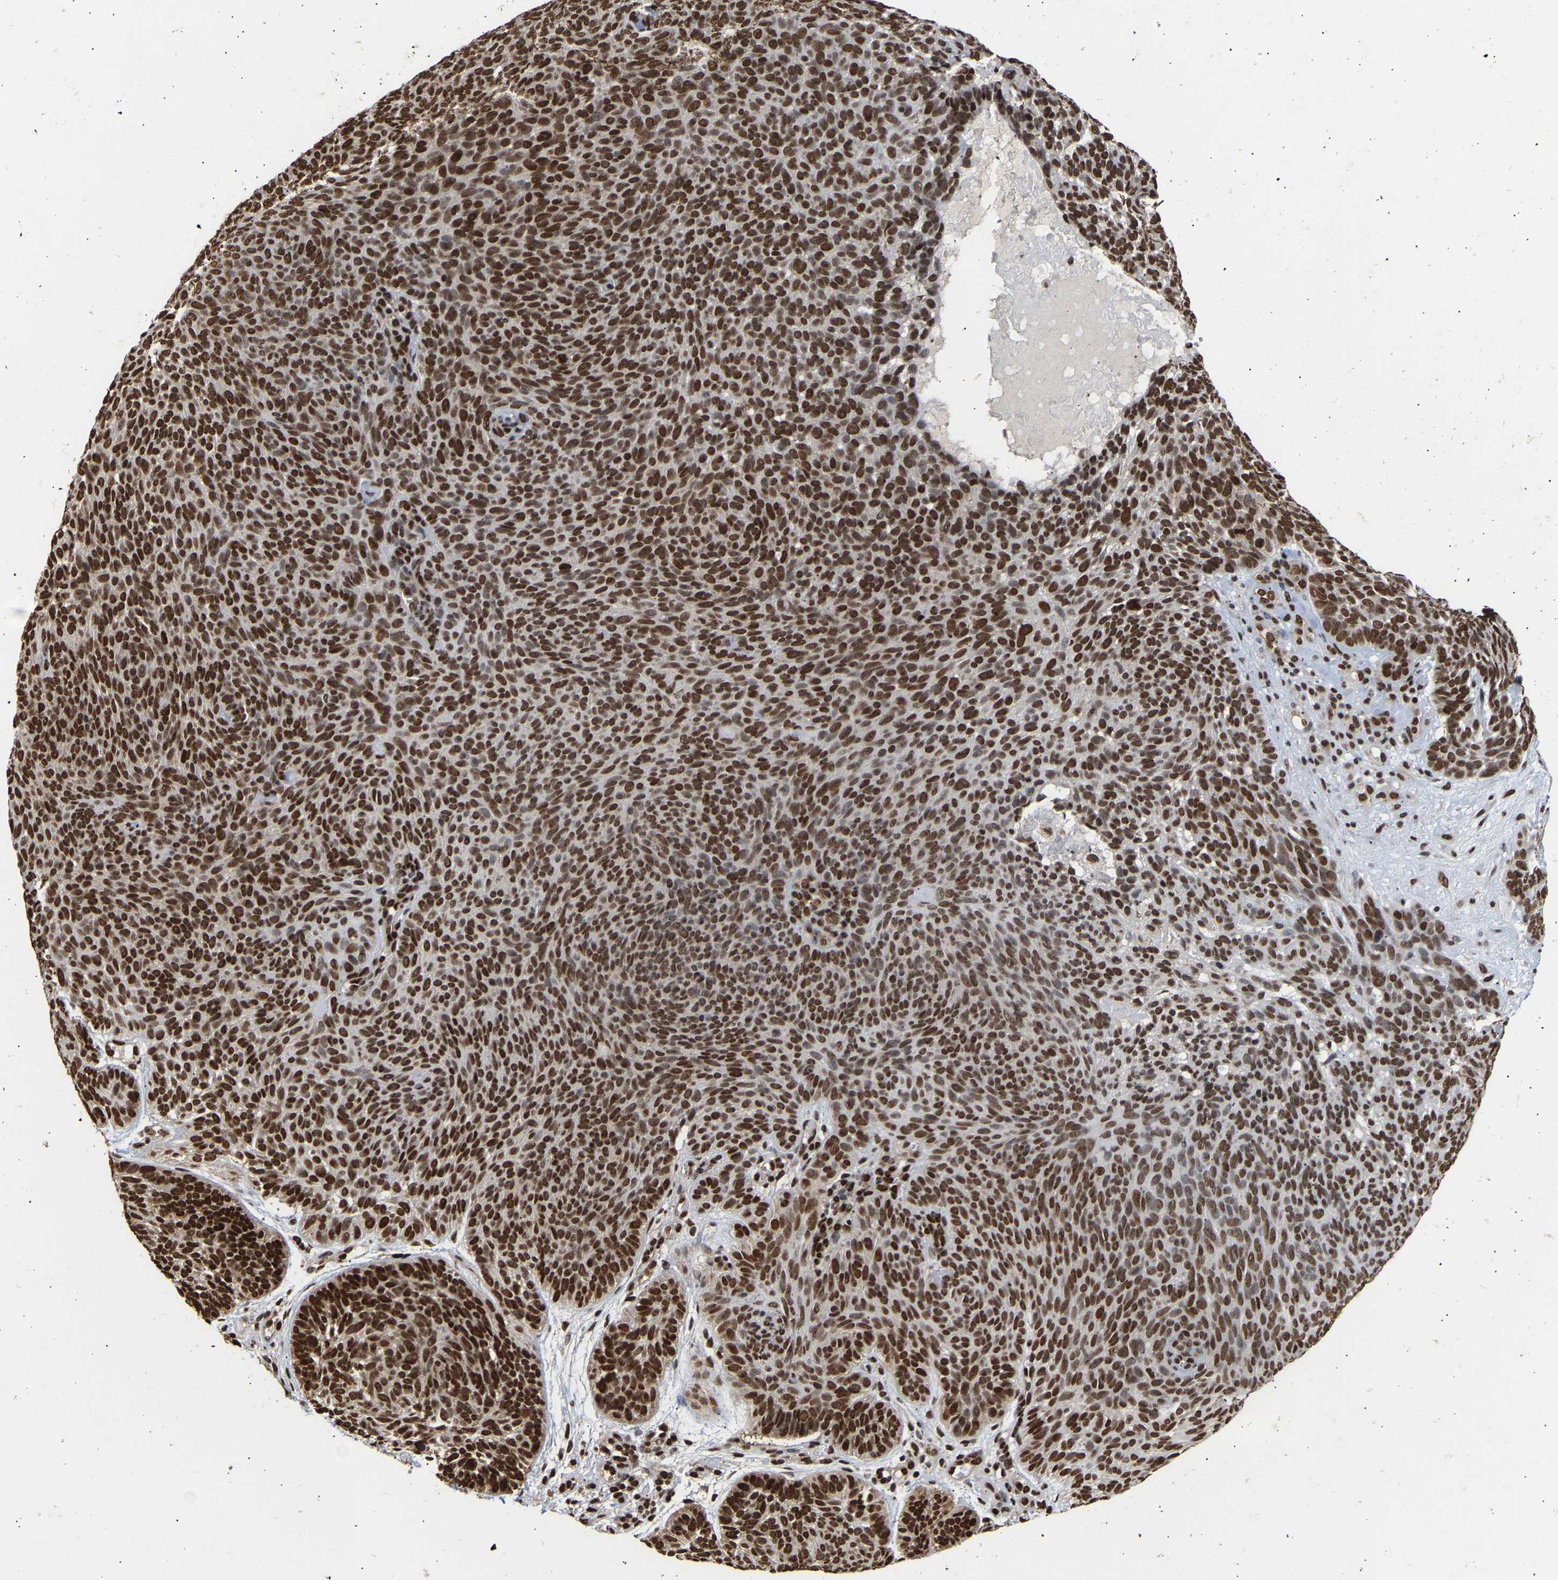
{"staining": {"intensity": "strong", "quantity": ">75%", "location": "nuclear"}, "tissue": "skin cancer", "cell_type": "Tumor cells", "image_type": "cancer", "snomed": [{"axis": "morphology", "description": "Basal cell carcinoma"}, {"axis": "topography", "description": "Skin"}], "caption": "Strong nuclear protein positivity is present in approximately >75% of tumor cells in basal cell carcinoma (skin).", "gene": "PSIP1", "patient": {"sex": "male", "age": 61}}